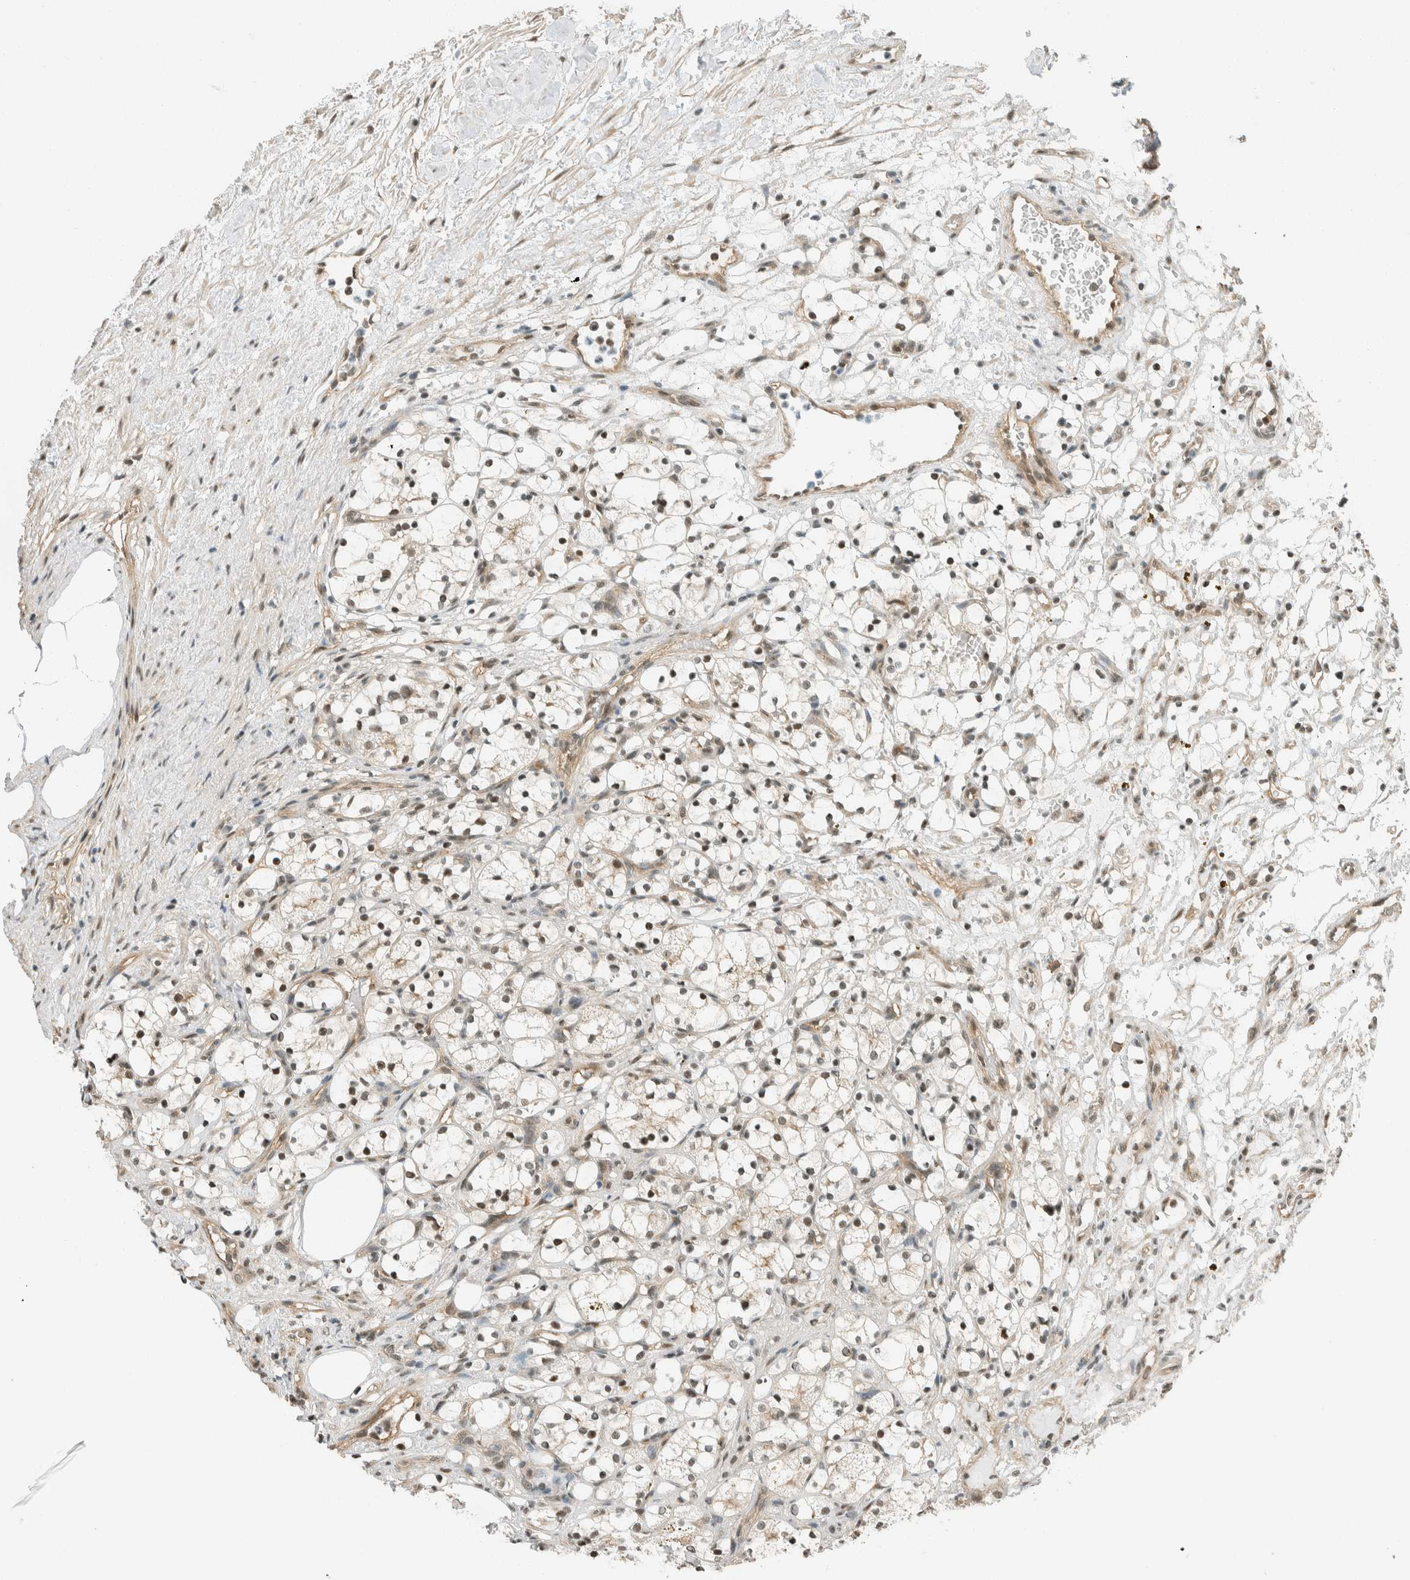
{"staining": {"intensity": "weak", "quantity": "25%-75%", "location": "nuclear"}, "tissue": "renal cancer", "cell_type": "Tumor cells", "image_type": "cancer", "snomed": [{"axis": "morphology", "description": "Adenocarcinoma, NOS"}, {"axis": "topography", "description": "Kidney"}], "caption": "Immunohistochemistry image of neoplastic tissue: human adenocarcinoma (renal) stained using immunohistochemistry (IHC) reveals low levels of weak protein expression localized specifically in the nuclear of tumor cells, appearing as a nuclear brown color.", "gene": "NIBAN2", "patient": {"sex": "female", "age": 69}}